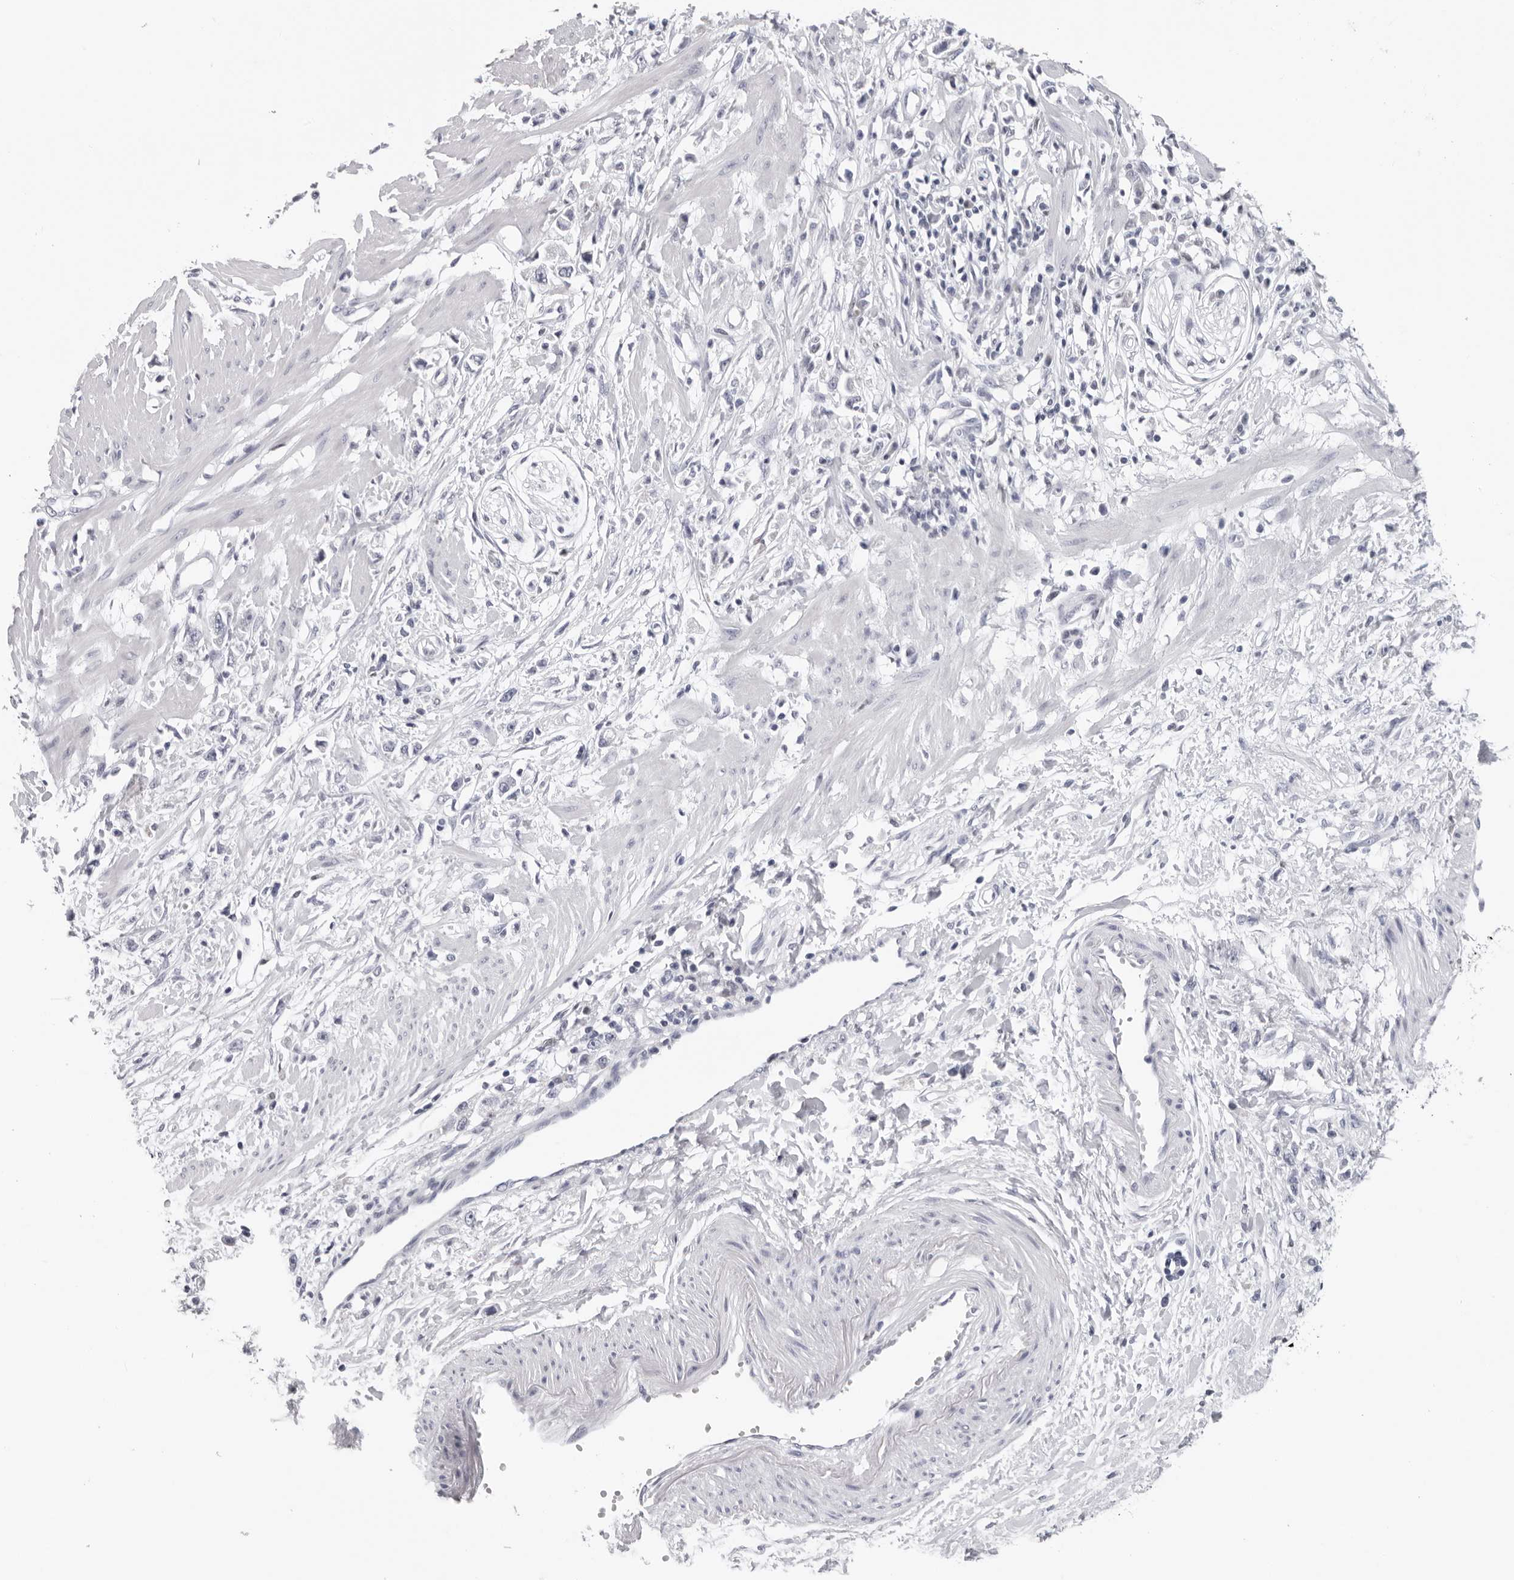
{"staining": {"intensity": "negative", "quantity": "none", "location": "none"}, "tissue": "stomach cancer", "cell_type": "Tumor cells", "image_type": "cancer", "snomed": [{"axis": "morphology", "description": "Adenocarcinoma, NOS"}, {"axis": "topography", "description": "Stomach"}], "caption": "High magnification brightfield microscopy of adenocarcinoma (stomach) stained with DAB (3,3'-diaminobenzidine) (brown) and counterstained with hematoxylin (blue): tumor cells show no significant positivity.", "gene": "CPT2", "patient": {"sex": "female", "age": 59}}